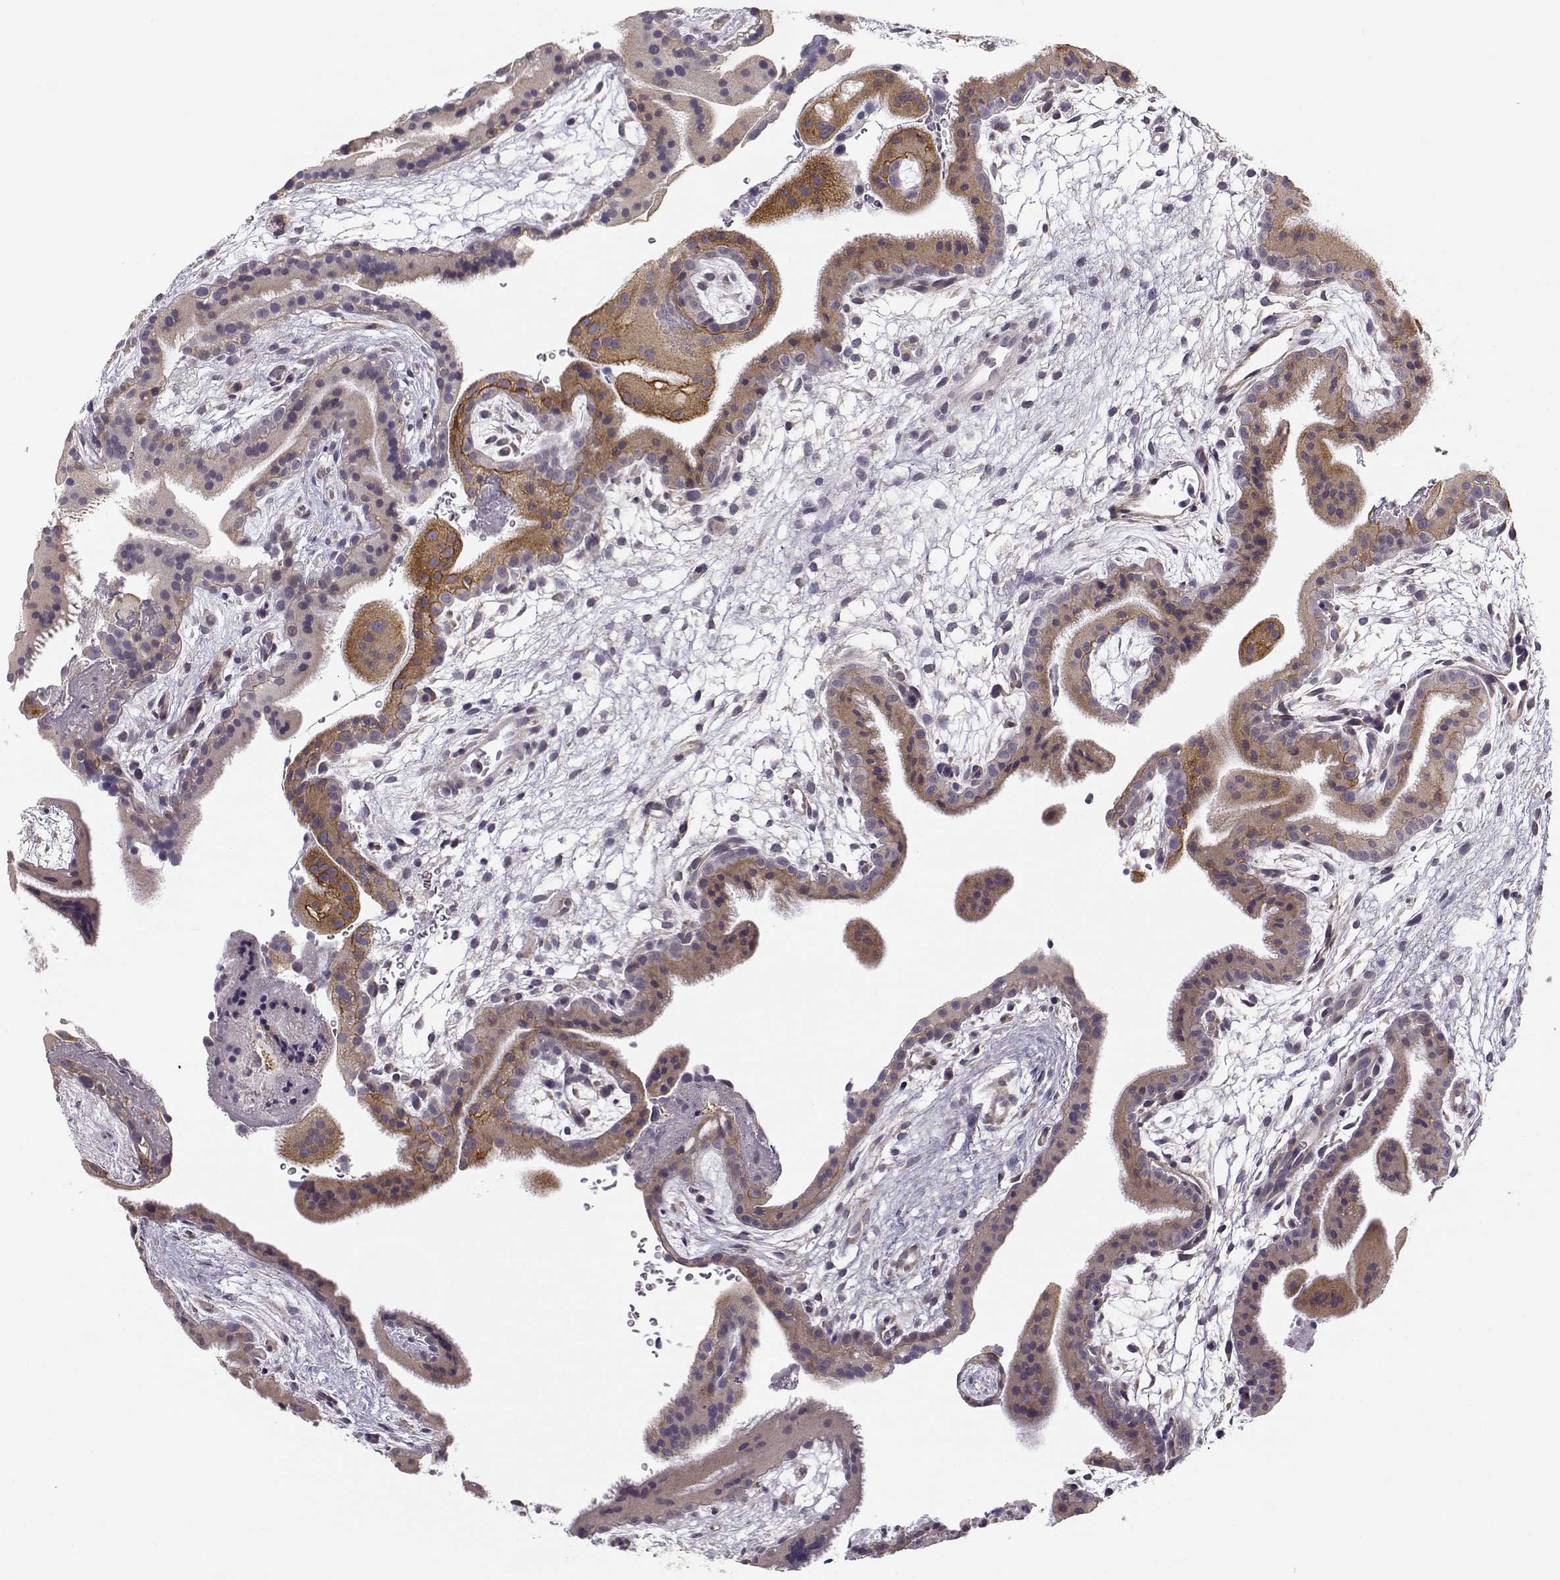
{"staining": {"intensity": "negative", "quantity": "none", "location": "none"}, "tissue": "placenta", "cell_type": "Decidual cells", "image_type": "normal", "snomed": [{"axis": "morphology", "description": "Normal tissue, NOS"}, {"axis": "topography", "description": "Placenta"}], "caption": "Immunohistochemical staining of unremarkable human placenta displays no significant expression in decidual cells. Brightfield microscopy of immunohistochemistry stained with DAB (3,3'-diaminobenzidine) (brown) and hematoxylin (blue), captured at high magnification.", "gene": "TMEM145", "patient": {"sex": "female", "age": 19}}